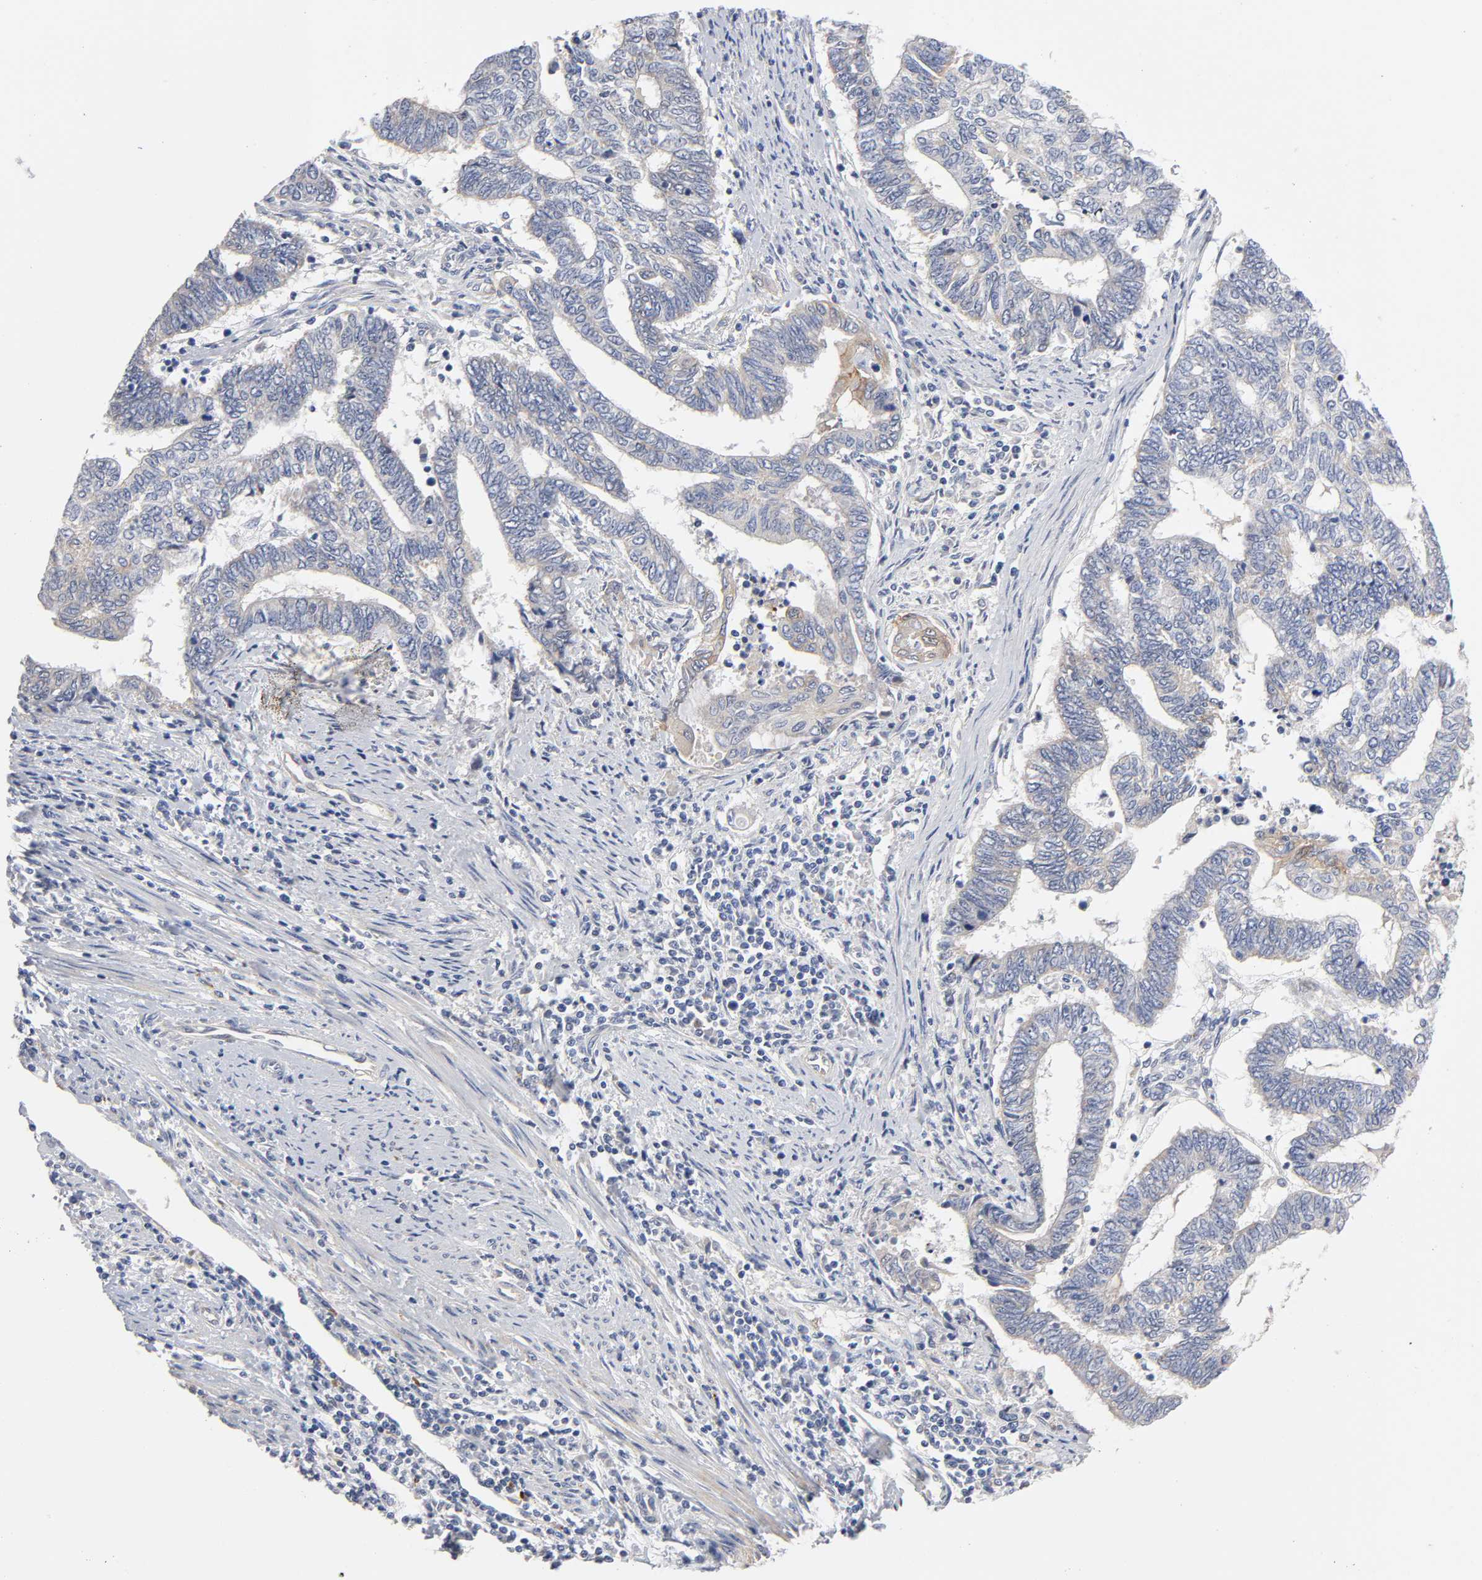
{"staining": {"intensity": "weak", "quantity": ">75%", "location": "cytoplasmic/membranous"}, "tissue": "endometrial cancer", "cell_type": "Tumor cells", "image_type": "cancer", "snomed": [{"axis": "morphology", "description": "Adenocarcinoma, NOS"}, {"axis": "topography", "description": "Uterus"}, {"axis": "topography", "description": "Endometrium"}], "caption": "High-power microscopy captured an immunohistochemistry histopathology image of endometrial cancer, revealing weak cytoplasmic/membranous staining in approximately >75% of tumor cells. (brown staining indicates protein expression, while blue staining denotes nuclei).", "gene": "C17orf75", "patient": {"sex": "female", "age": 70}}